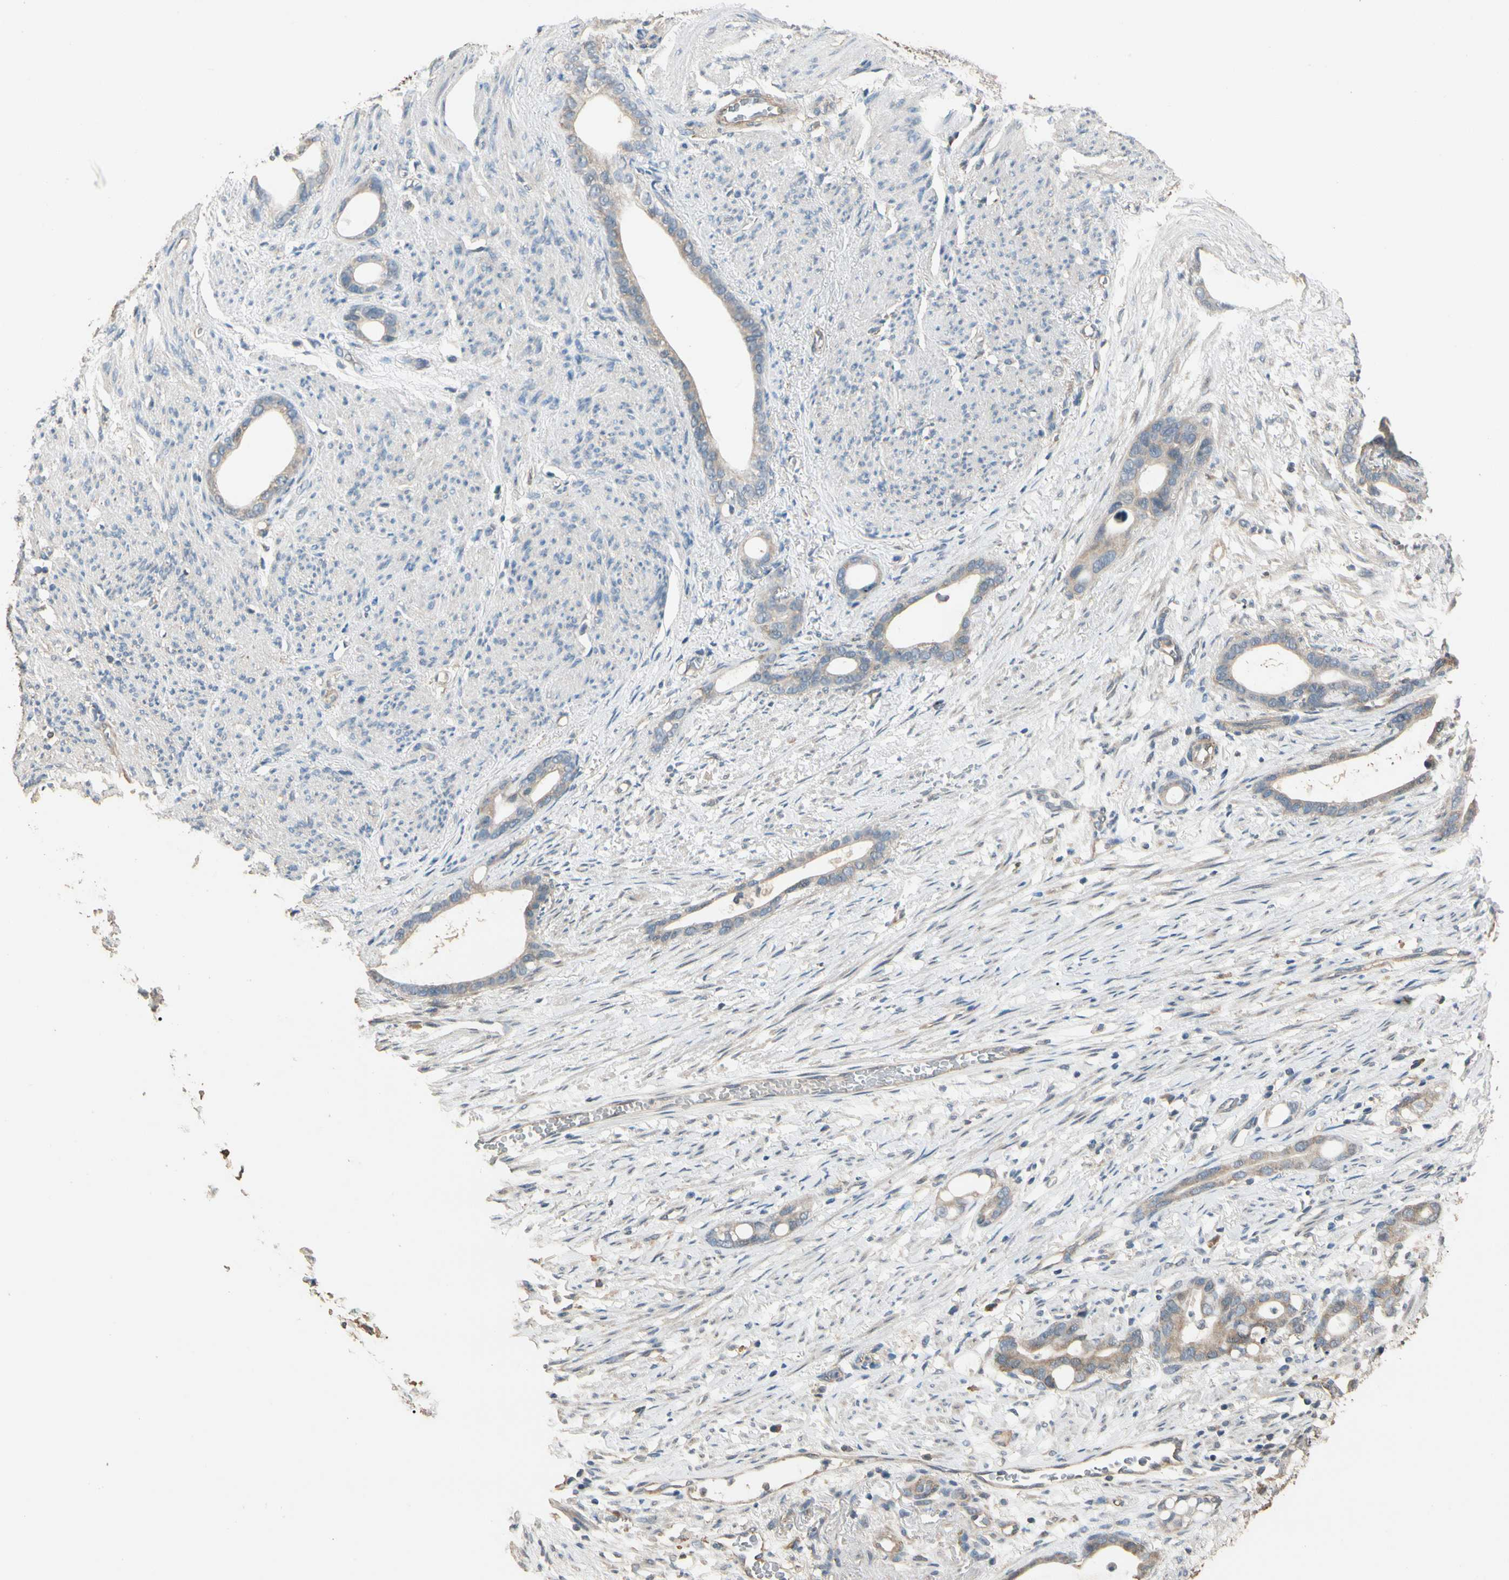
{"staining": {"intensity": "weak", "quantity": ">75%", "location": "cytoplasmic/membranous"}, "tissue": "stomach cancer", "cell_type": "Tumor cells", "image_type": "cancer", "snomed": [{"axis": "morphology", "description": "Adenocarcinoma, NOS"}, {"axis": "topography", "description": "Stomach"}], "caption": "Immunohistochemistry (IHC) of adenocarcinoma (stomach) shows low levels of weak cytoplasmic/membranous positivity in approximately >75% of tumor cells. The protein of interest is shown in brown color, while the nuclei are stained blue.", "gene": "CDH6", "patient": {"sex": "female", "age": 75}}